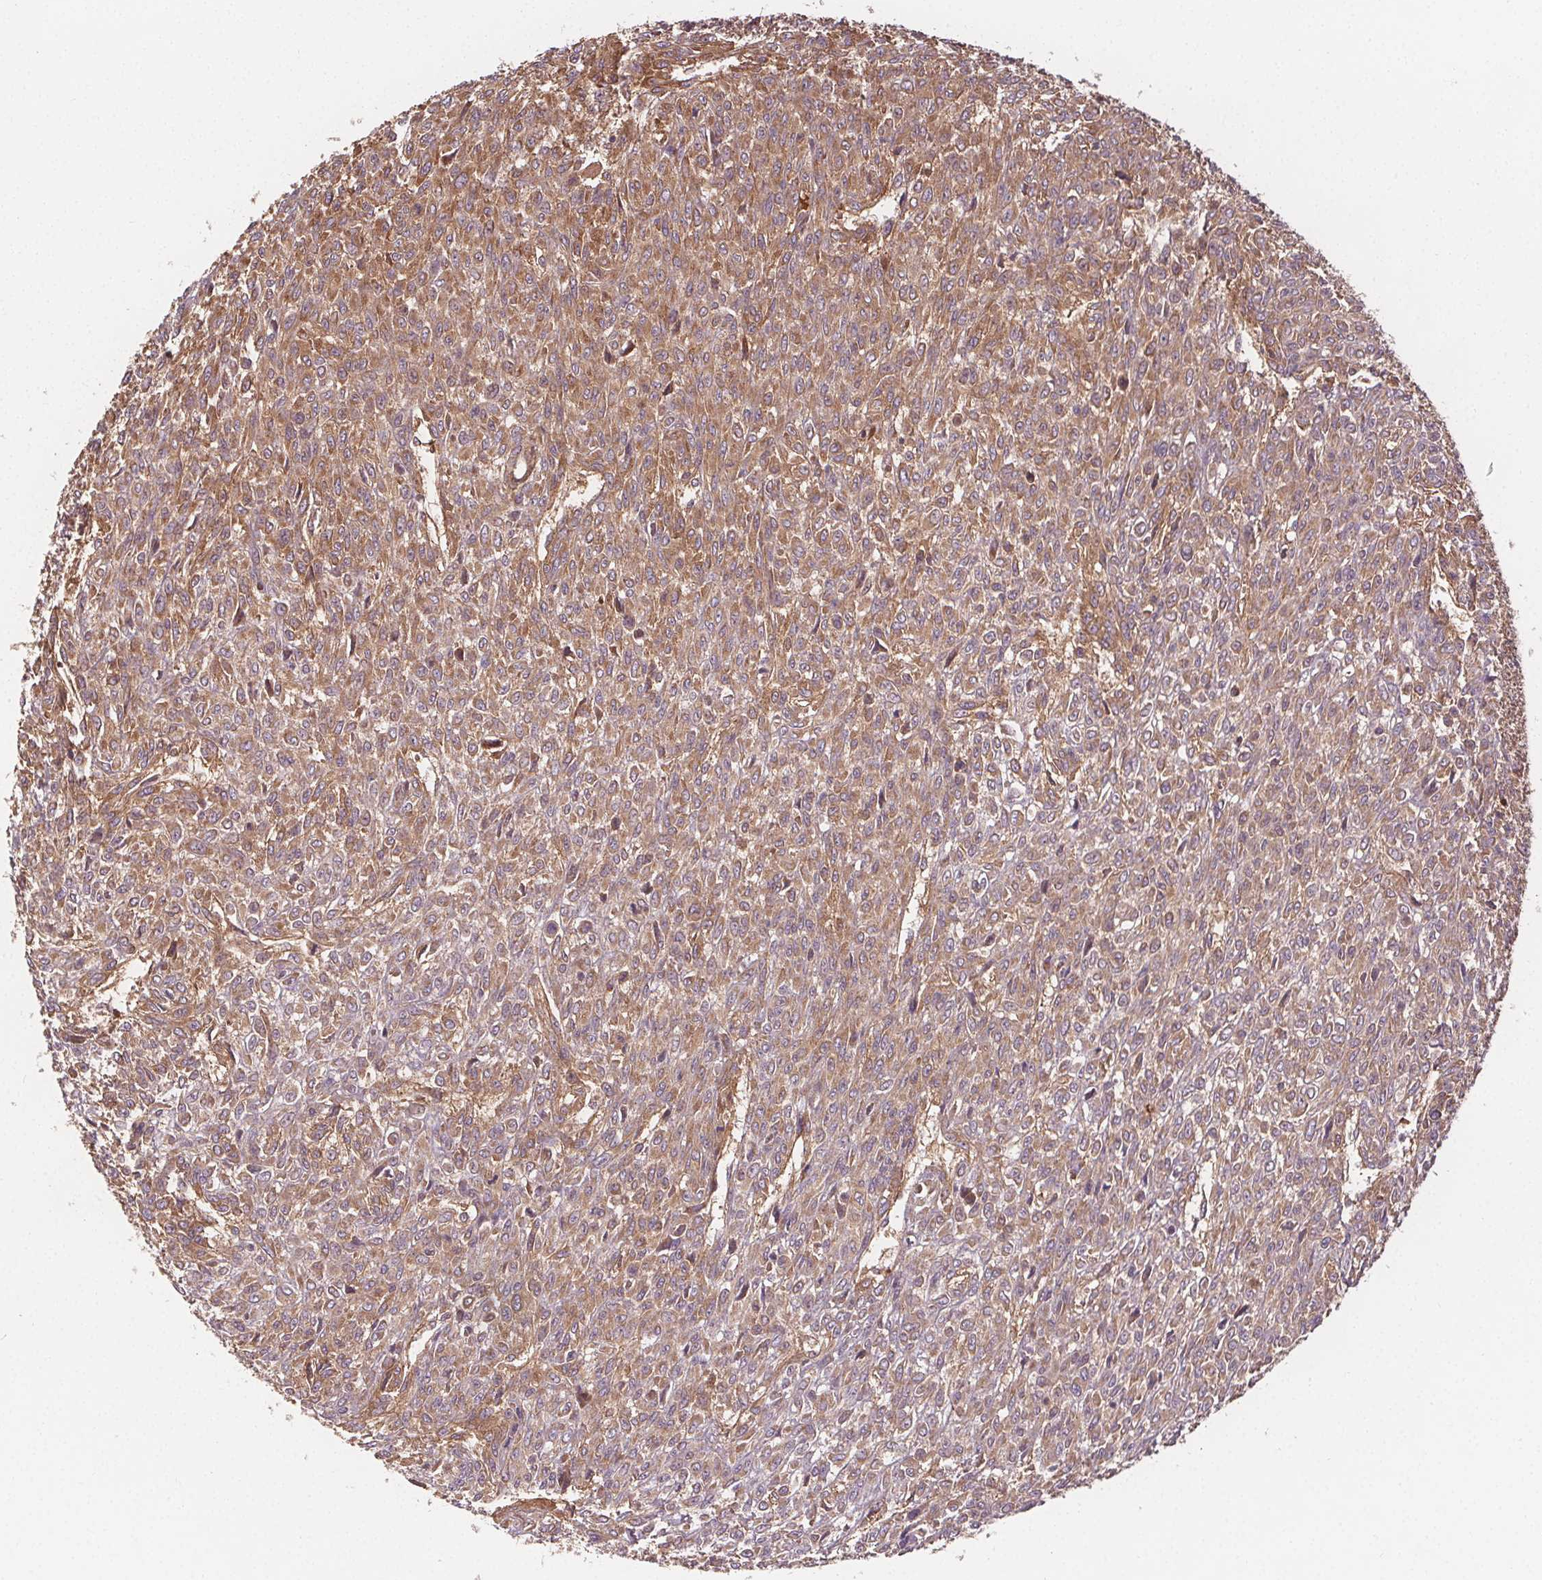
{"staining": {"intensity": "moderate", "quantity": ">75%", "location": "cytoplasmic/membranous"}, "tissue": "renal cancer", "cell_type": "Tumor cells", "image_type": "cancer", "snomed": [{"axis": "morphology", "description": "Adenocarcinoma, NOS"}, {"axis": "topography", "description": "Kidney"}], "caption": "Renal adenocarcinoma stained with DAB IHC demonstrates medium levels of moderate cytoplasmic/membranous positivity in about >75% of tumor cells.", "gene": "EIF3D", "patient": {"sex": "male", "age": 58}}